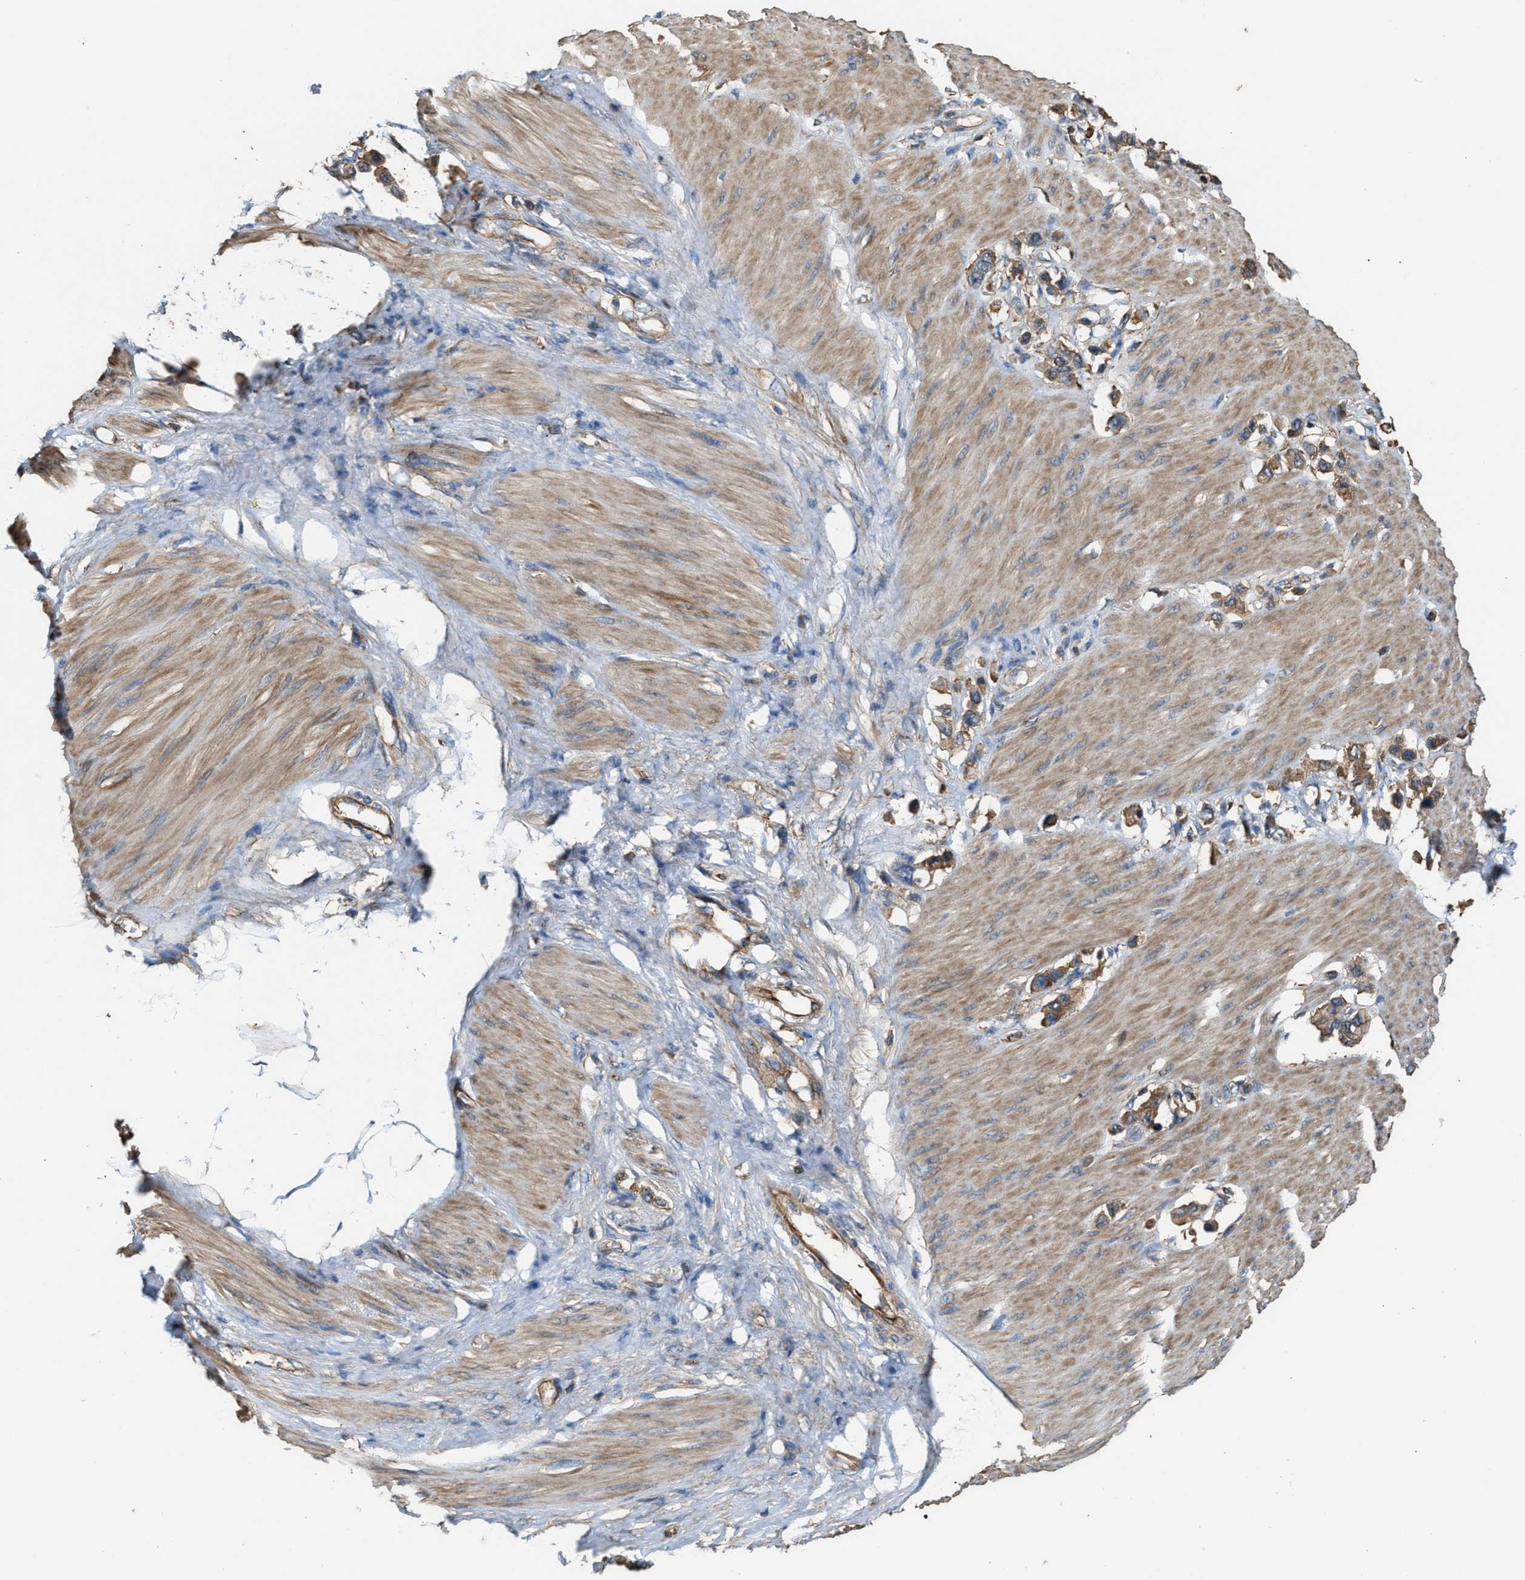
{"staining": {"intensity": "moderate", "quantity": ">75%", "location": "cytoplasmic/membranous"}, "tissue": "stomach cancer", "cell_type": "Tumor cells", "image_type": "cancer", "snomed": [{"axis": "morphology", "description": "Adenocarcinoma, NOS"}, {"axis": "topography", "description": "Stomach"}], "caption": "Protein staining by IHC displays moderate cytoplasmic/membranous expression in about >75% of tumor cells in adenocarcinoma (stomach).", "gene": "ATIC", "patient": {"sex": "female", "age": 65}}